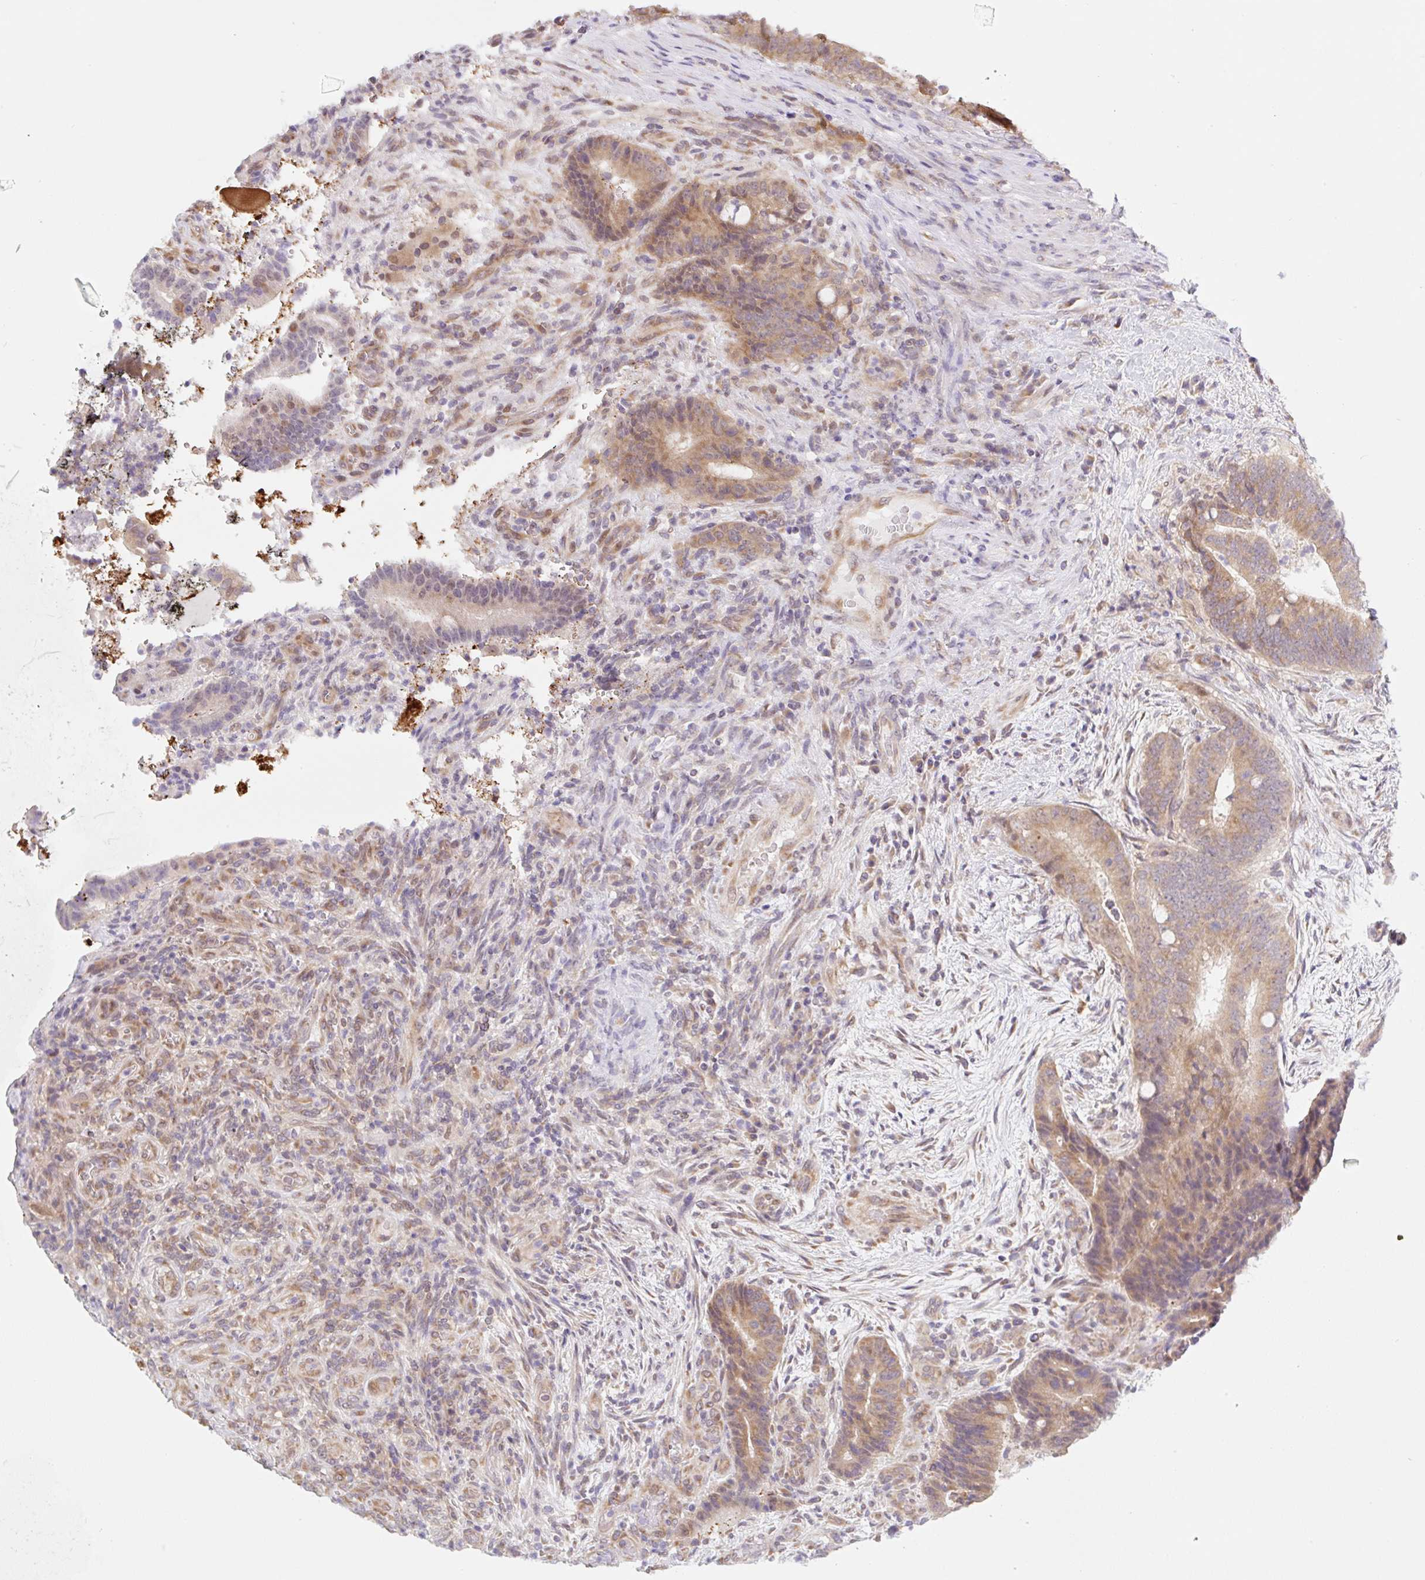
{"staining": {"intensity": "moderate", "quantity": ">75%", "location": "cytoplasmic/membranous"}, "tissue": "colorectal cancer", "cell_type": "Tumor cells", "image_type": "cancer", "snomed": [{"axis": "morphology", "description": "Adenocarcinoma, NOS"}, {"axis": "topography", "description": "Colon"}], "caption": "Human colorectal adenocarcinoma stained for a protein (brown) shows moderate cytoplasmic/membranous positive expression in approximately >75% of tumor cells.", "gene": "TBPL2", "patient": {"sex": "female", "age": 43}}